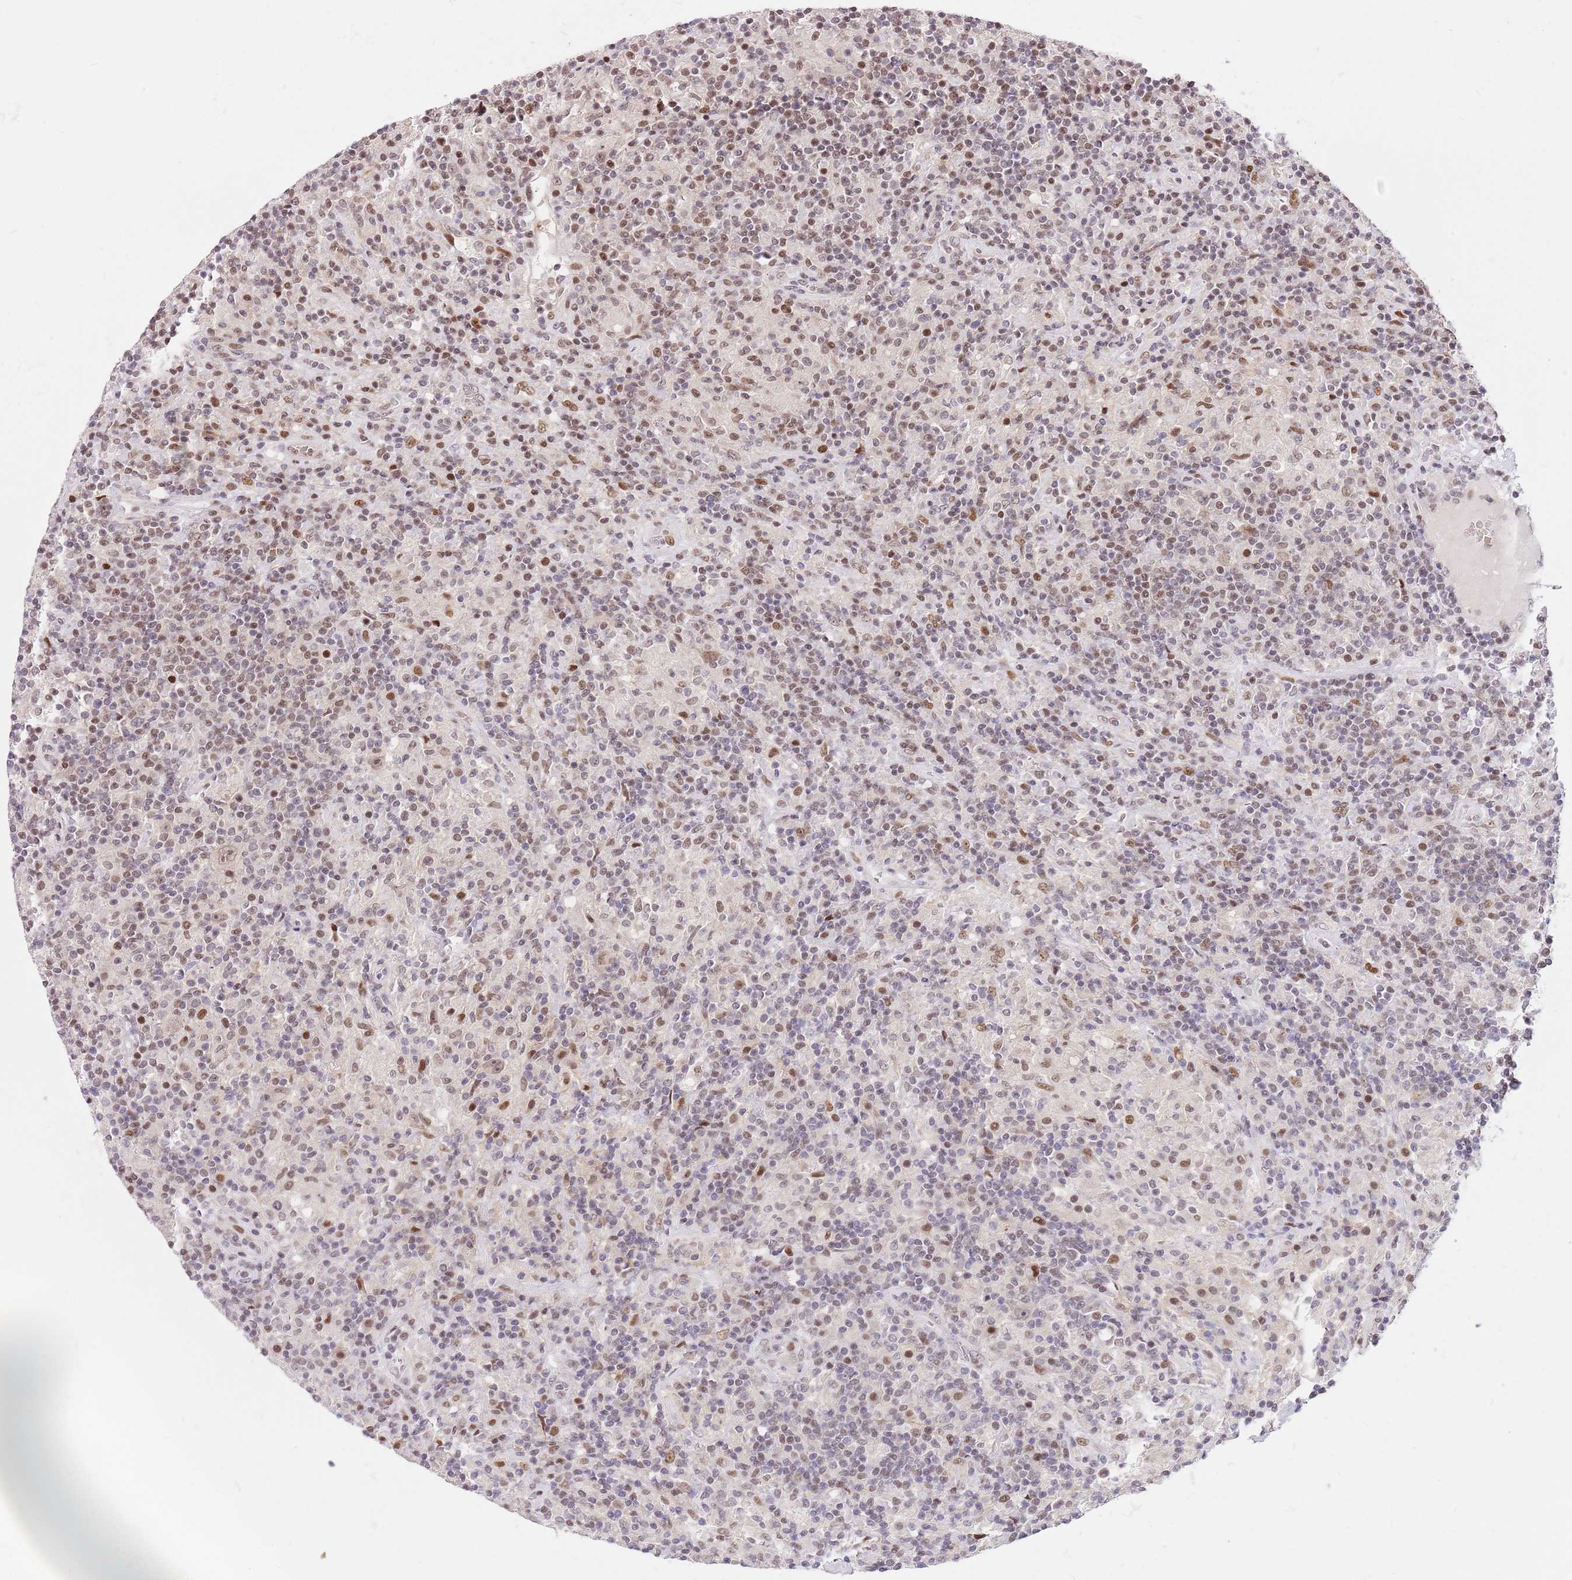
{"staining": {"intensity": "moderate", "quantity": "25%-75%", "location": "nuclear"}, "tissue": "lymphoma", "cell_type": "Tumor cells", "image_type": "cancer", "snomed": [{"axis": "morphology", "description": "Hodgkin's disease, NOS"}, {"axis": "topography", "description": "Lymph node"}], "caption": "The photomicrograph shows immunohistochemical staining of lymphoma. There is moderate nuclear staining is present in approximately 25%-75% of tumor cells.", "gene": "RFK", "patient": {"sex": "male", "age": 70}}